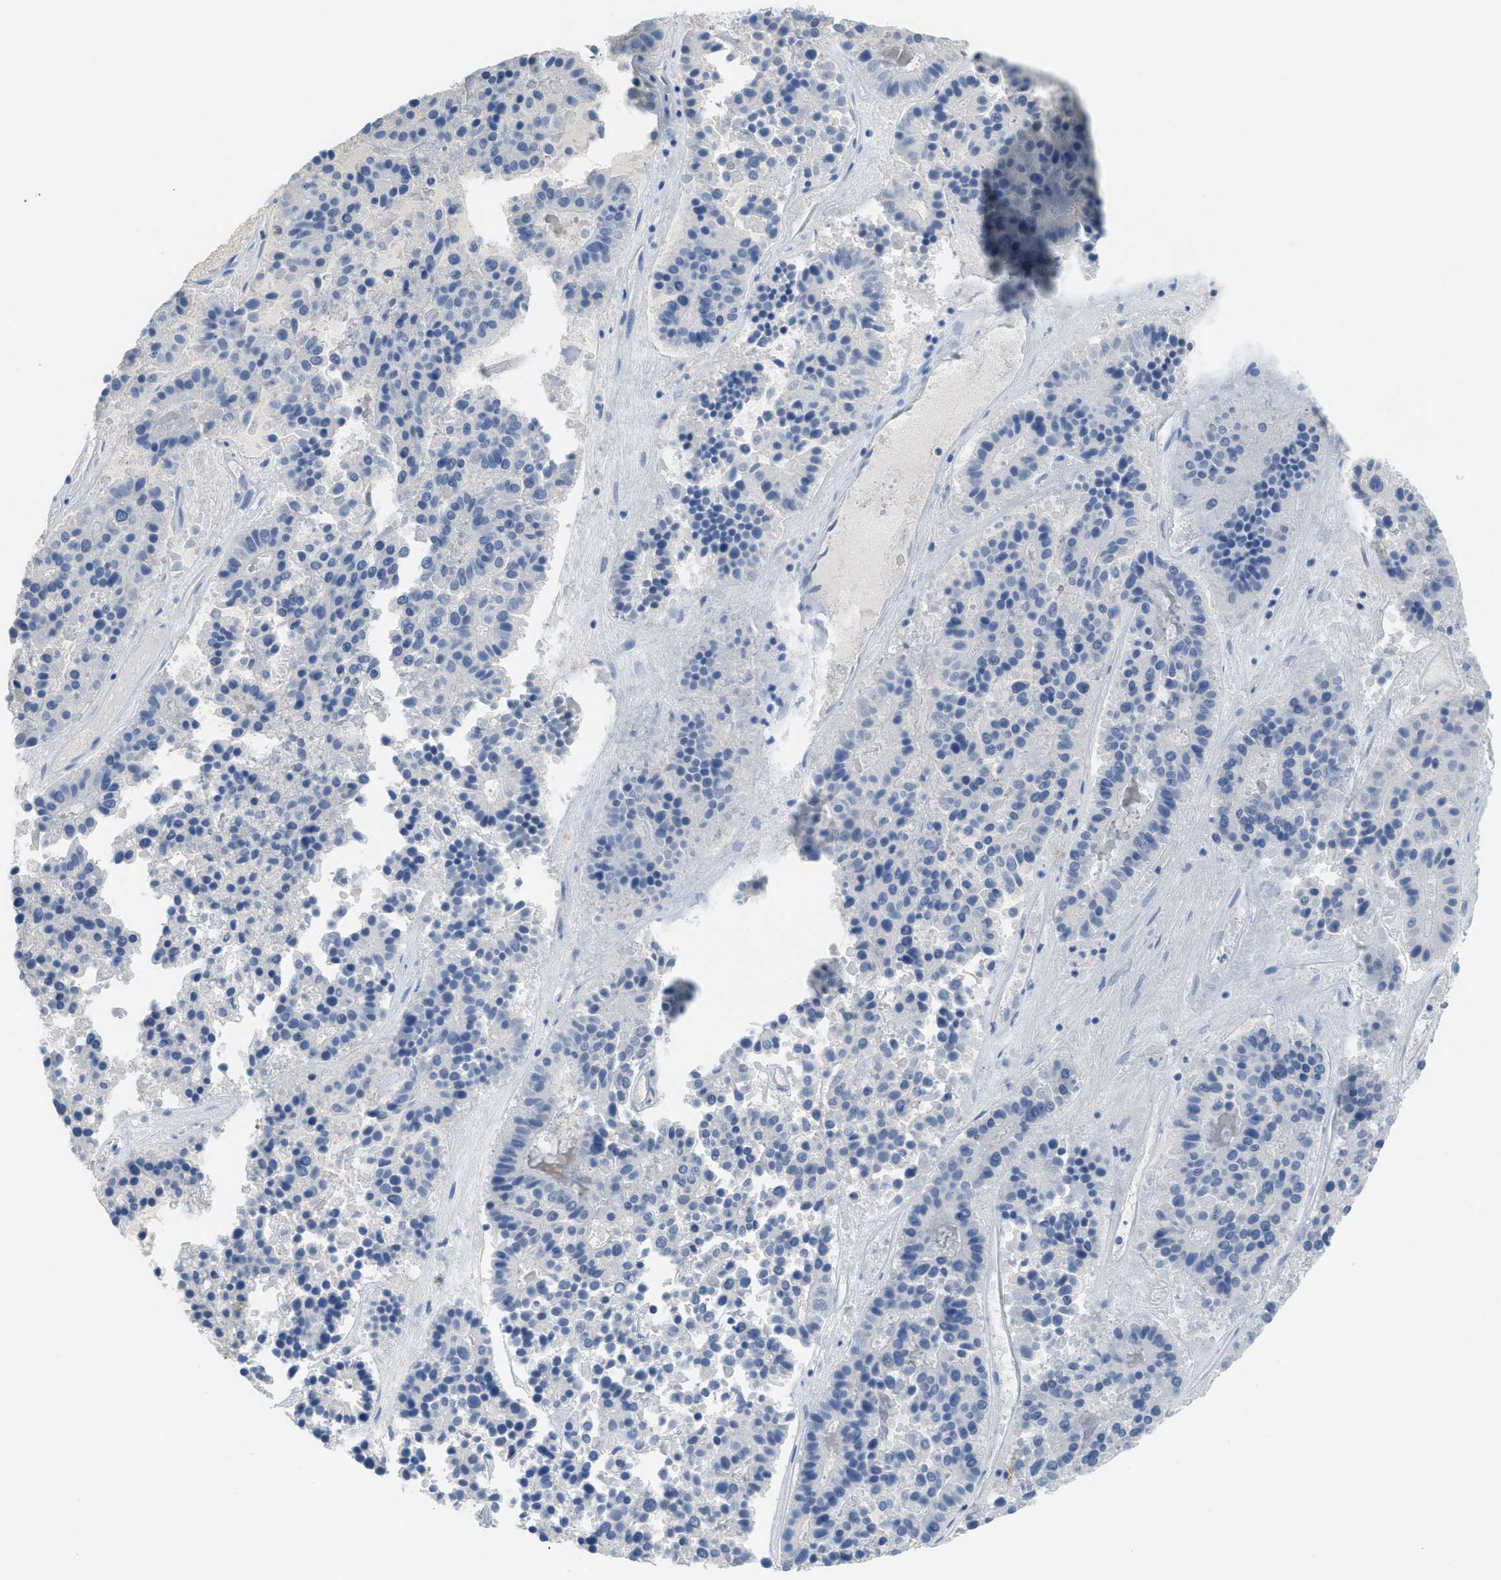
{"staining": {"intensity": "negative", "quantity": "none", "location": "none"}, "tissue": "pancreatic cancer", "cell_type": "Tumor cells", "image_type": "cancer", "snomed": [{"axis": "morphology", "description": "Adenocarcinoma, NOS"}, {"axis": "topography", "description": "Pancreas"}], "caption": "IHC image of human pancreatic adenocarcinoma stained for a protein (brown), which demonstrates no positivity in tumor cells. The staining is performed using DAB (3,3'-diaminobenzidine) brown chromogen with nuclei counter-stained in using hematoxylin.", "gene": "CNNM4", "patient": {"sex": "male", "age": 50}}